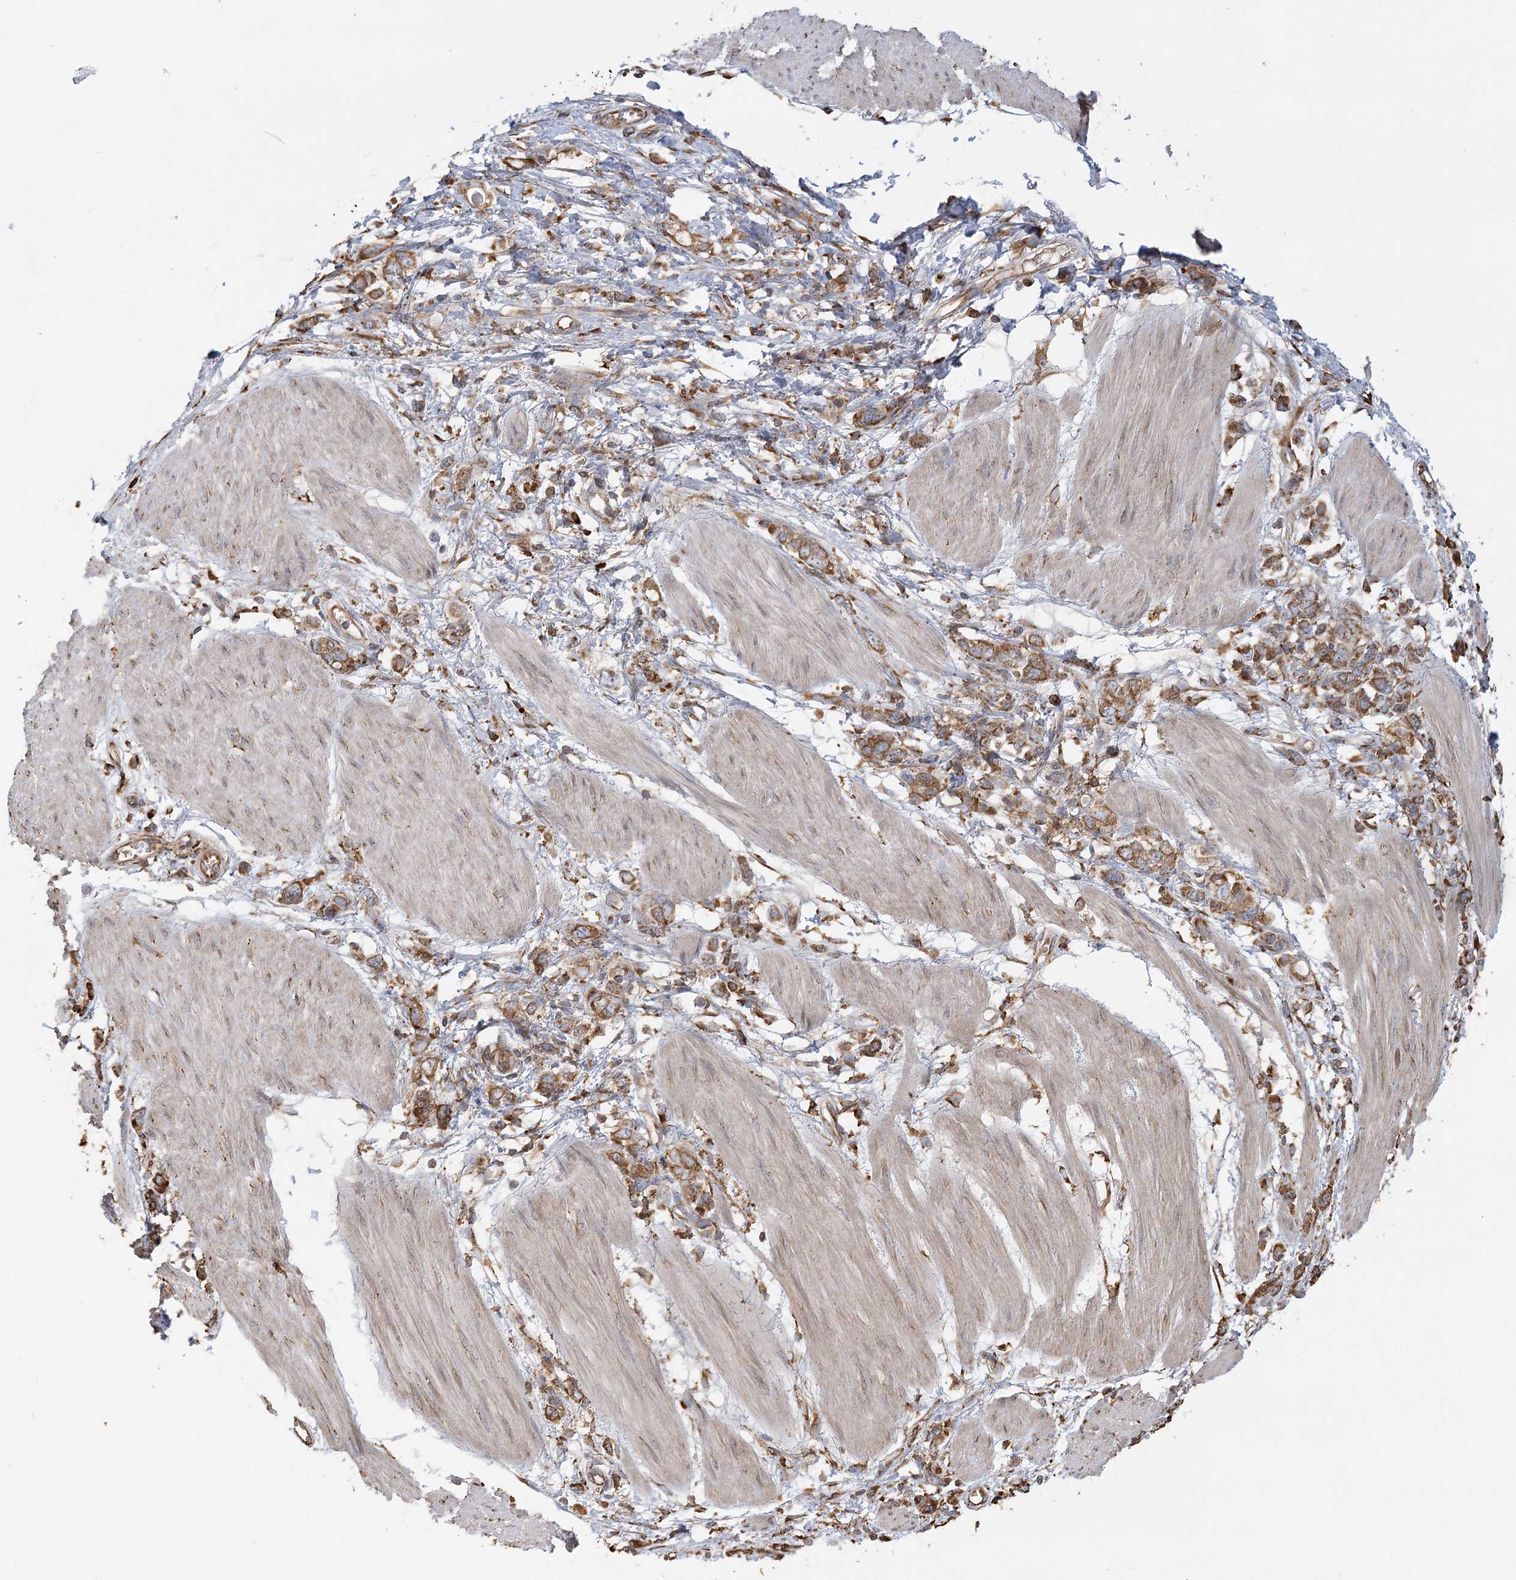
{"staining": {"intensity": "moderate", "quantity": ">75%", "location": "cytoplasmic/membranous"}, "tissue": "stomach cancer", "cell_type": "Tumor cells", "image_type": "cancer", "snomed": [{"axis": "morphology", "description": "Adenocarcinoma, NOS"}, {"axis": "topography", "description": "Stomach"}], "caption": "Protein staining of adenocarcinoma (stomach) tissue exhibits moderate cytoplasmic/membranous expression in approximately >75% of tumor cells. (brown staining indicates protein expression, while blue staining denotes nuclei).", "gene": "ACAP2", "patient": {"sex": "female", "age": 76}}